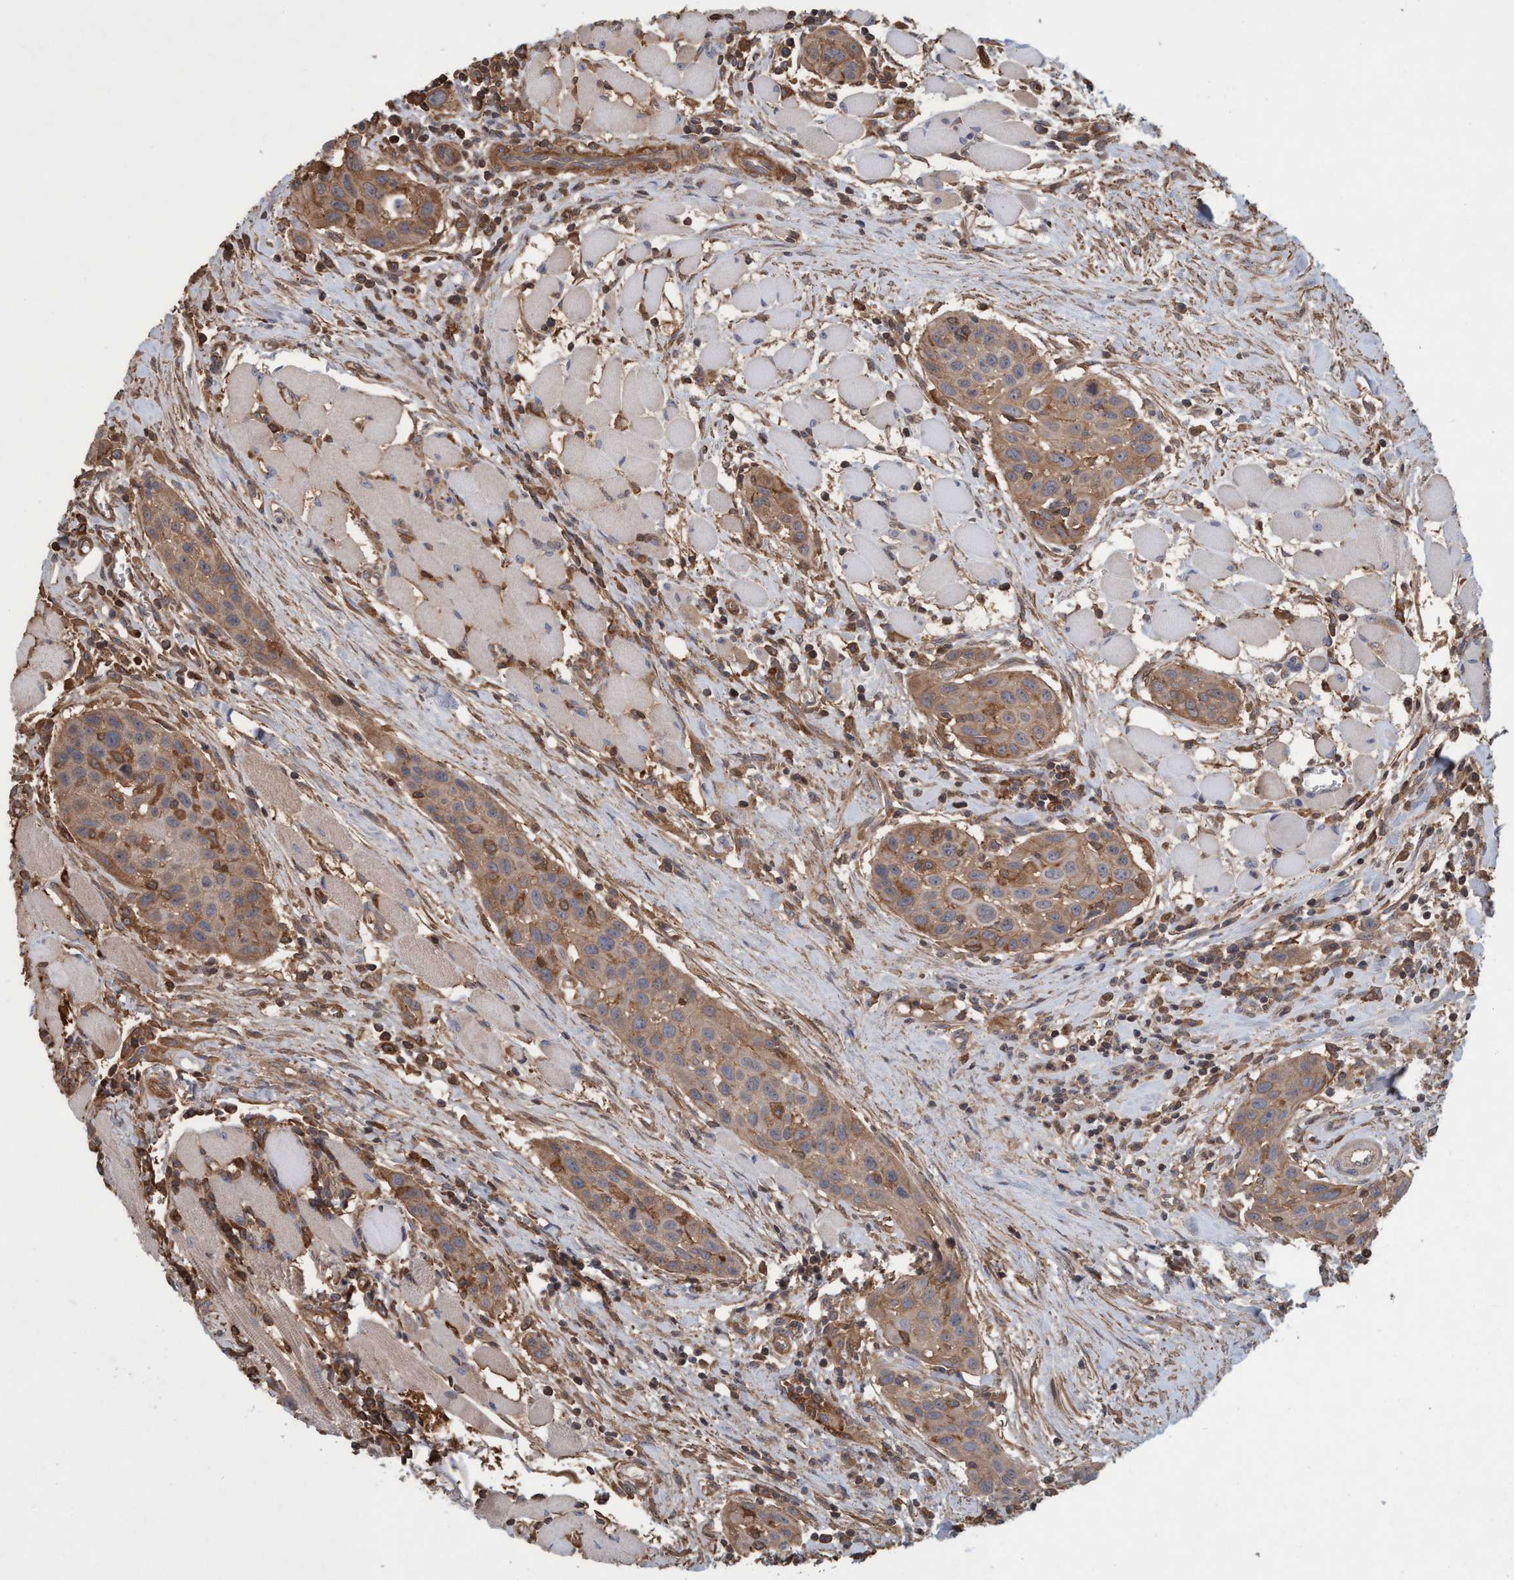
{"staining": {"intensity": "moderate", "quantity": ">75%", "location": "cytoplasmic/membranous"}, "tissue": "head and neck cancer", "cell_type": "Tumor cells", "image_type": "cancer", "snomed": [{"axis": "morphology", "description": "Squamous cell carcinoma, NOS"}, {"axis": "topography", "description": "Oral tissue"}, {"axis": "topography", "description": "Head-Neck"}], "caption": "Immunohistochemistry (IHC) of head and neck squamous cell carcinoma exhibits medium levels of moderate cytoplasmic/membranous staining in approximately >75% of tumor cells.", "gene": "SPECC1", "patient": {"sex": "female", "age": 50}}